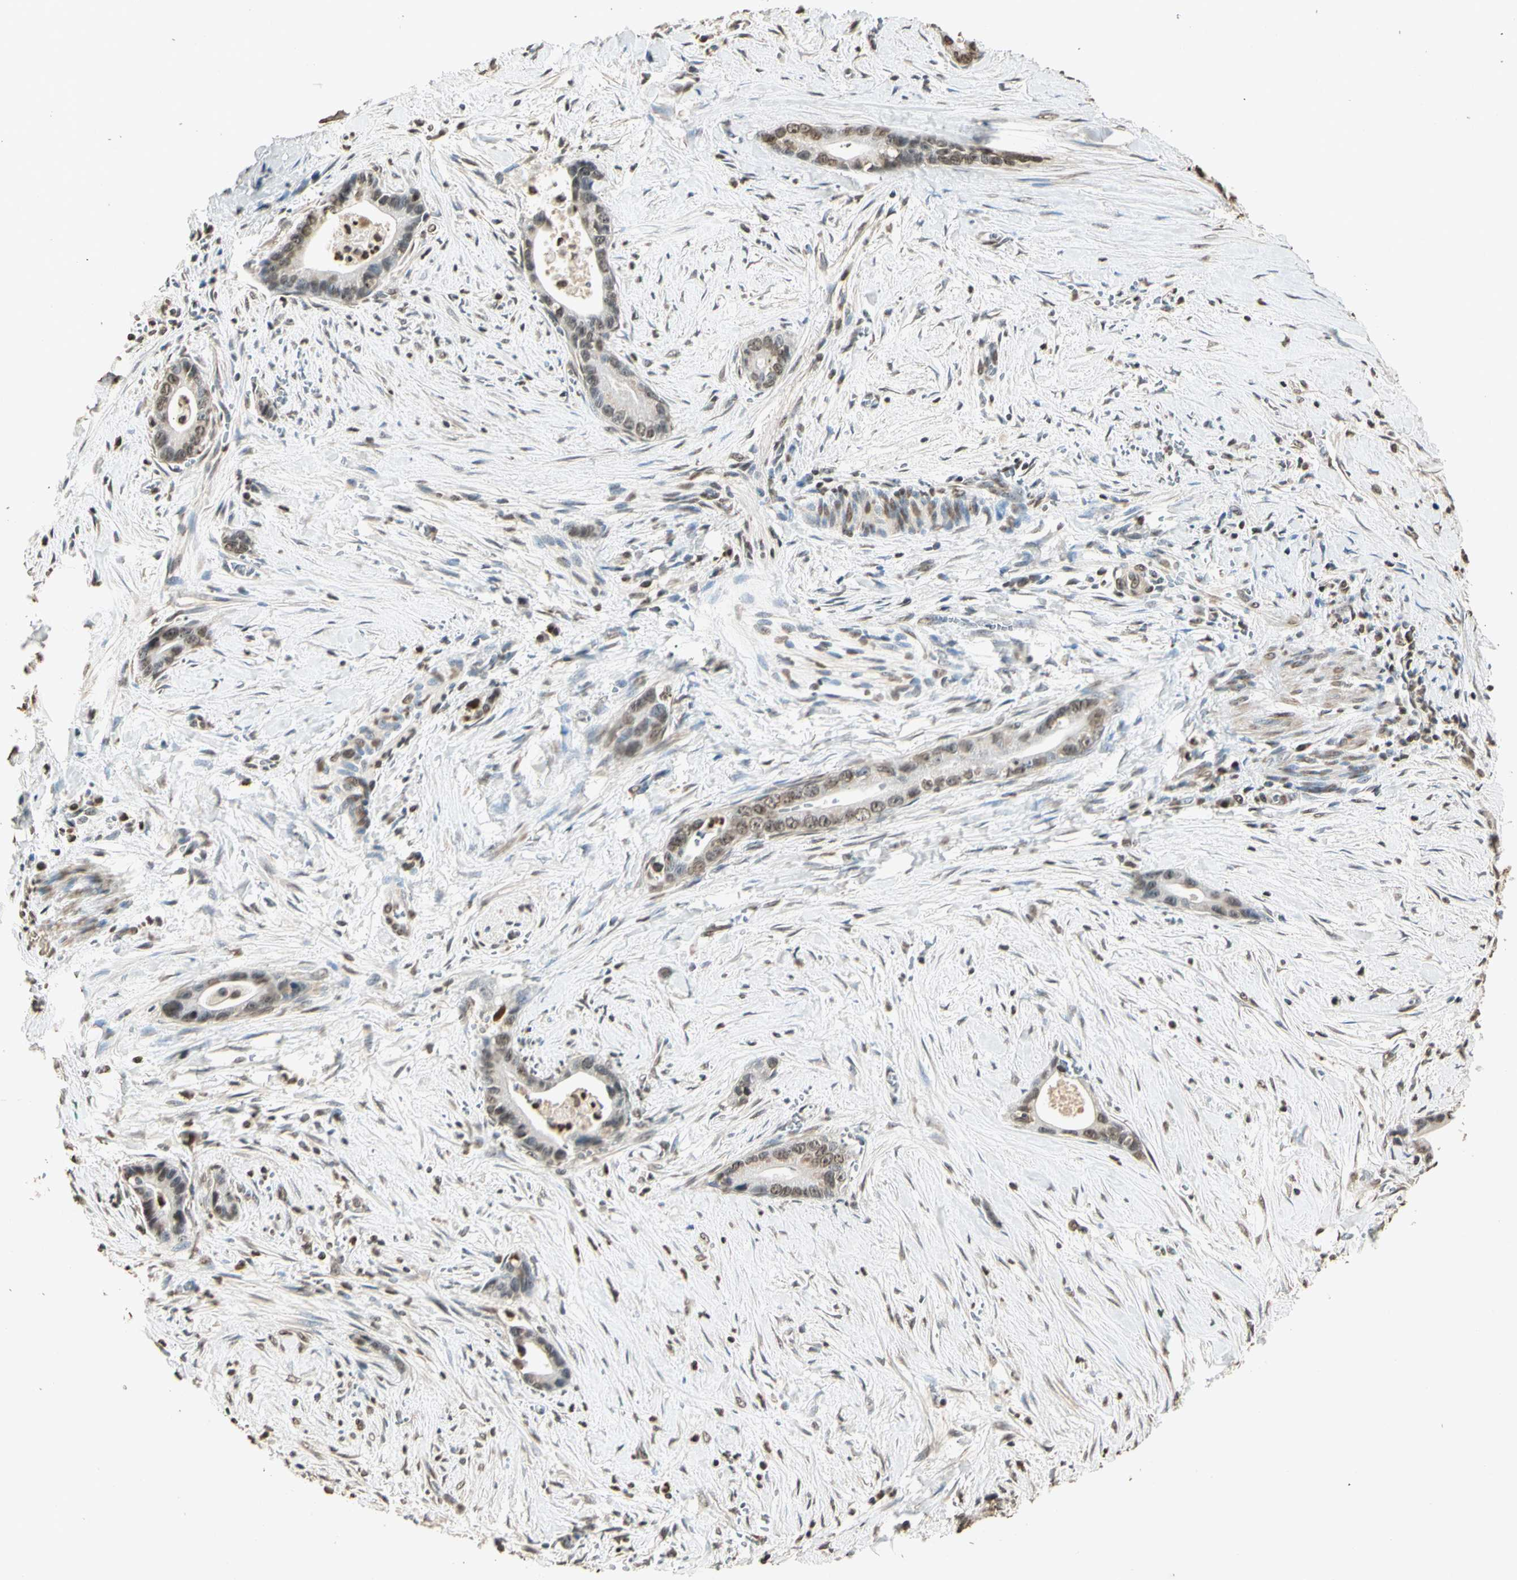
{"staining": {"intensity": "weak", "quantity": "25%-75%", "location": "cytoplasmic/membranous,nuclear"}, "tissue": "liver cancer", "cell_type": "Tumor cells", "image_type": "cancer", "snomed": [{"axis": "morphology", "description": "Cholangiocarcinoma"}, {"axis": "topography", "description": "Liver"}], "caption": "This is a photomicrograph of immunohistochemistry (IHC) staining of liver cancer (cholangiocarcinoma), which shows weak positivity in the cytoplasmic/membranous and nuclear of tumor cells.", "gene": "TOP1", "patient": {"sex": "female", "age": 55}}